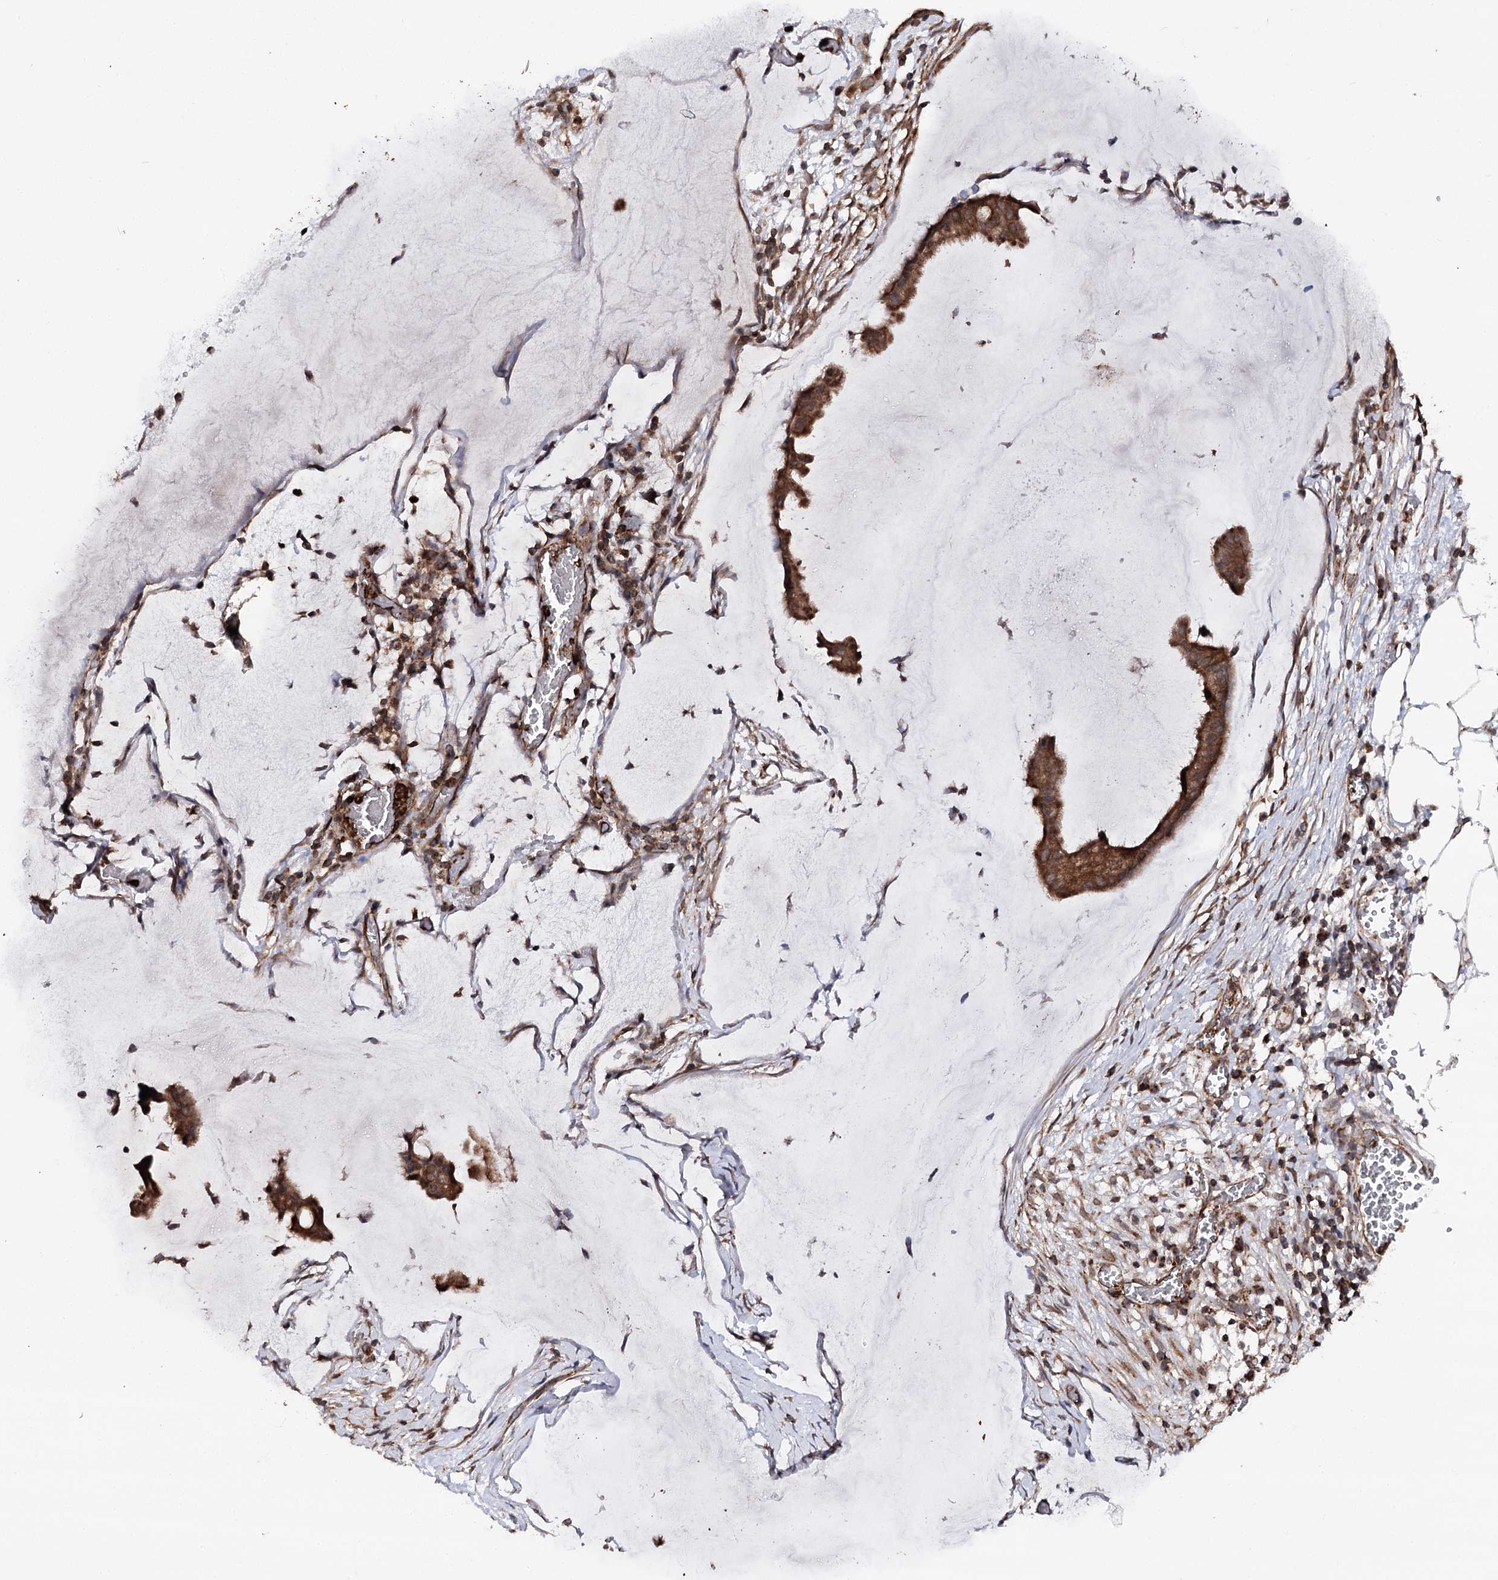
{"staining": {"intensity": "strong", "quantity": ">75%", "location": "cytoplasmic/membranous"}, "tissue": "ovarian cancer", "cell_type": "Tumor cells", "image_type": "cancer", "snomed": [{"axis": "morphology", "description": "Cystadenocarcinoma, mucinous, NOS"}, {"axis": "topography", "description": "Ovary"}], "caption": "Tumor cells show high levels of strong cytoplasmic/membranous staining in about >75% of cells in ovarian cancer (mucinous cystadenocarcinoma). (DAB IHC with brightfield microscopy, high magnification).", "gene": "FGFR1OP2", "patient": {"sex": "female", "age": 73}}